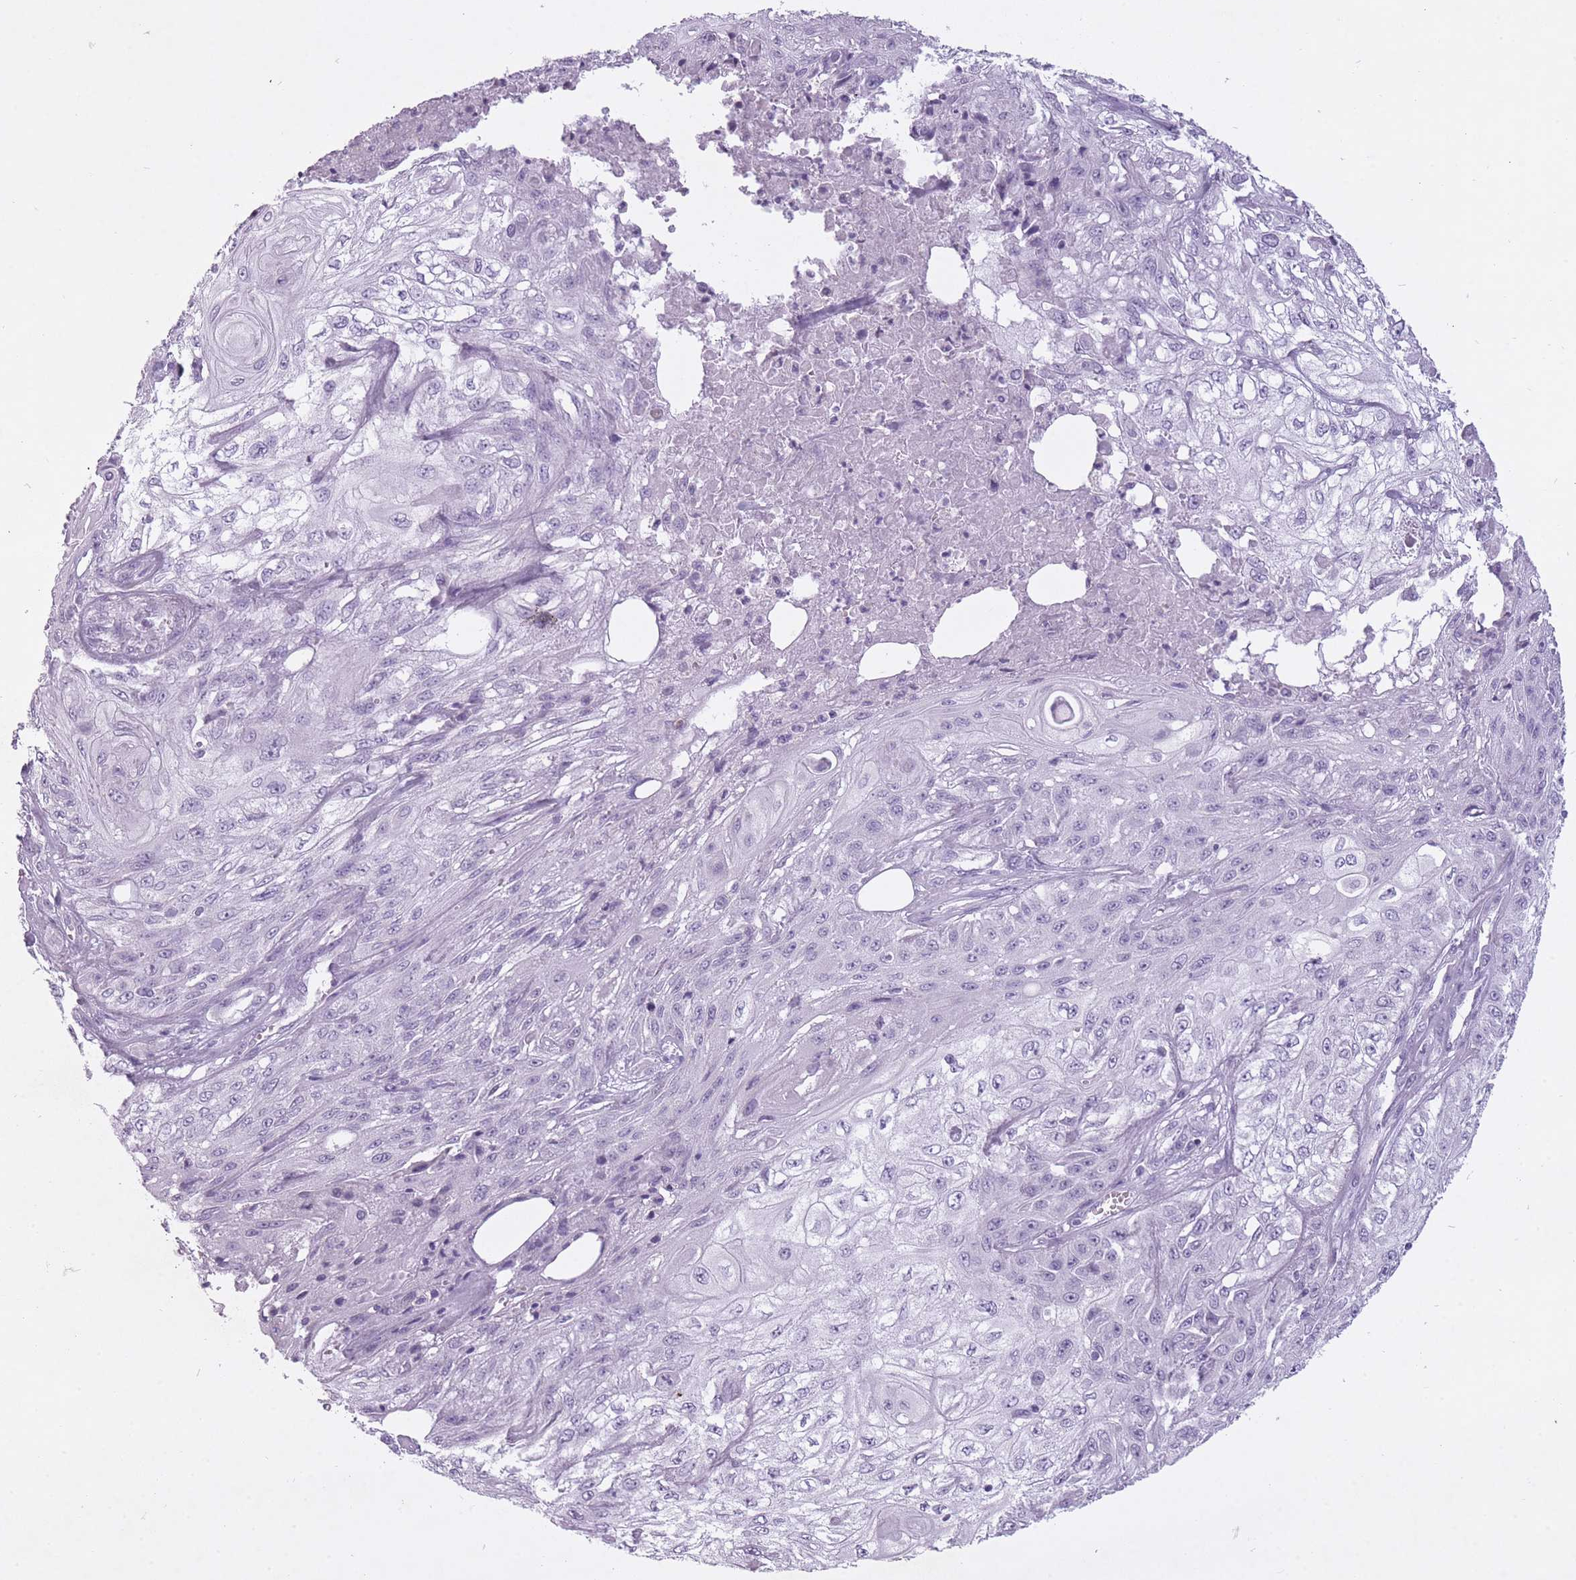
{"staining": {"intensity": "negative", "quantity": "none", "location": "none"}, "tissue": "skin cancer", "cell_type": "Tumor cells", "image_type": "cancer", "snomed": [{"axis": "morphology", "description": "Squamous cell carcinoma, NOS"}, {"axis": "morphology", "description": "Squamous cell carcinoma, metastatic, NOS"}, {"axis": "topography", "description": "Skin"}, {"axis": "topography", "description": "Lymph node"}], "caption": "A photomicrograph of skin cancer (metastatic squamous cell carcinoma) stained for a protein demonstrates no brown staining in tumor cells.", "gene": "RFX4", "patient": {"sex": "male", "age": 75}}